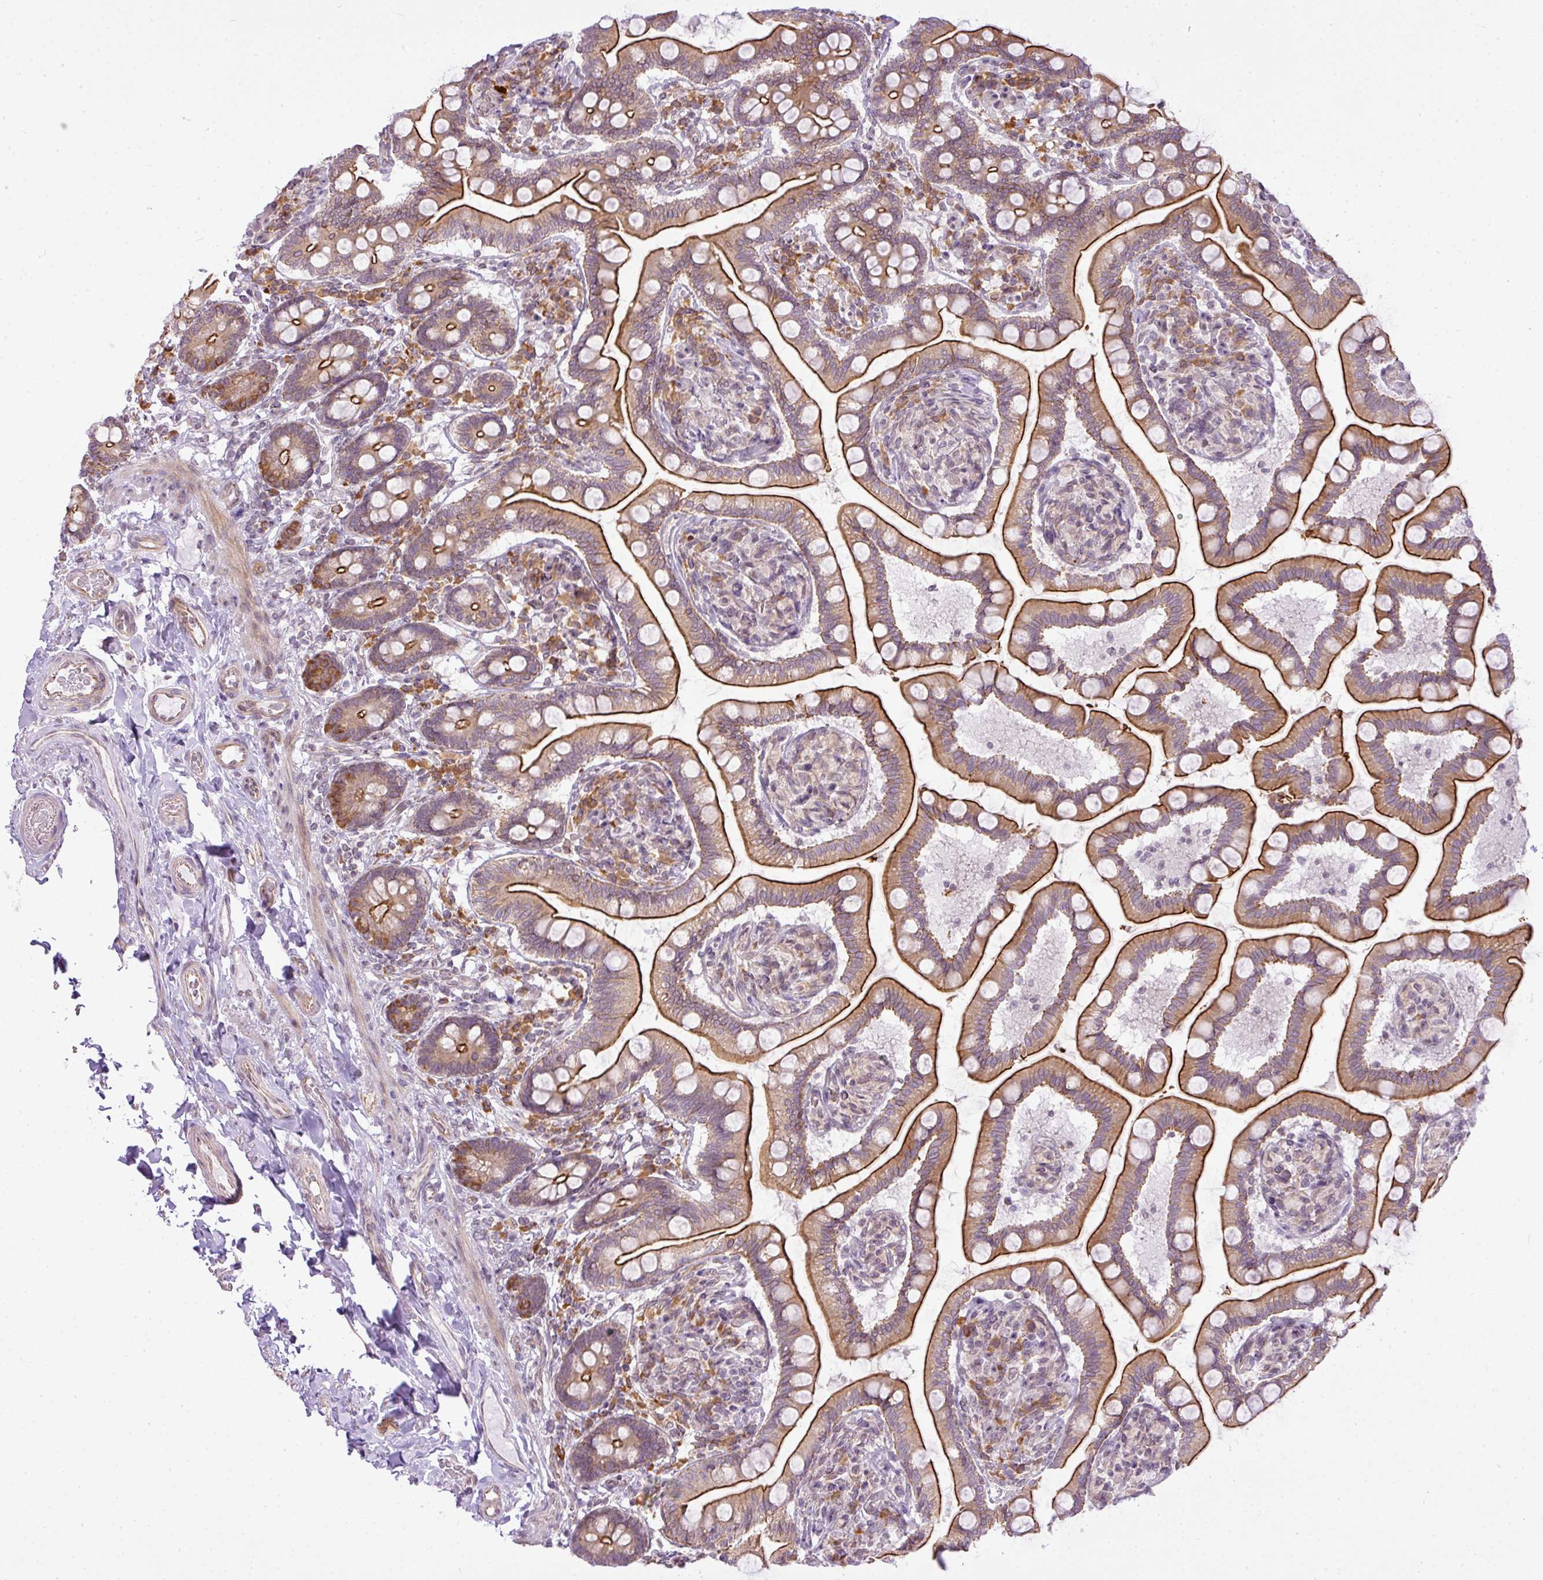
{"staining": {"intensity": "moderate", "quantity": ">75%", "location": "cytoplasmic/membranous"}, "tissue": "small intestine", "cell_type": "Glandular cells", "image_type": "normal", "snomed": [{"axis": "morphology", "description": "Normal tissue, NOS"}, {"axis": "topography", "description": "Small intestine"}], "caption": "Glandular cells show medium levels of moderate cytoplasmic/membranous staining in about >75% of cells in normal human small intestine. Using DAB (brown) and hematoxylin (blue) stains, captured at high magnification using brightfield microscopy.", "gene": "COX18", "patient": {"sex": "female", "age": 64}}